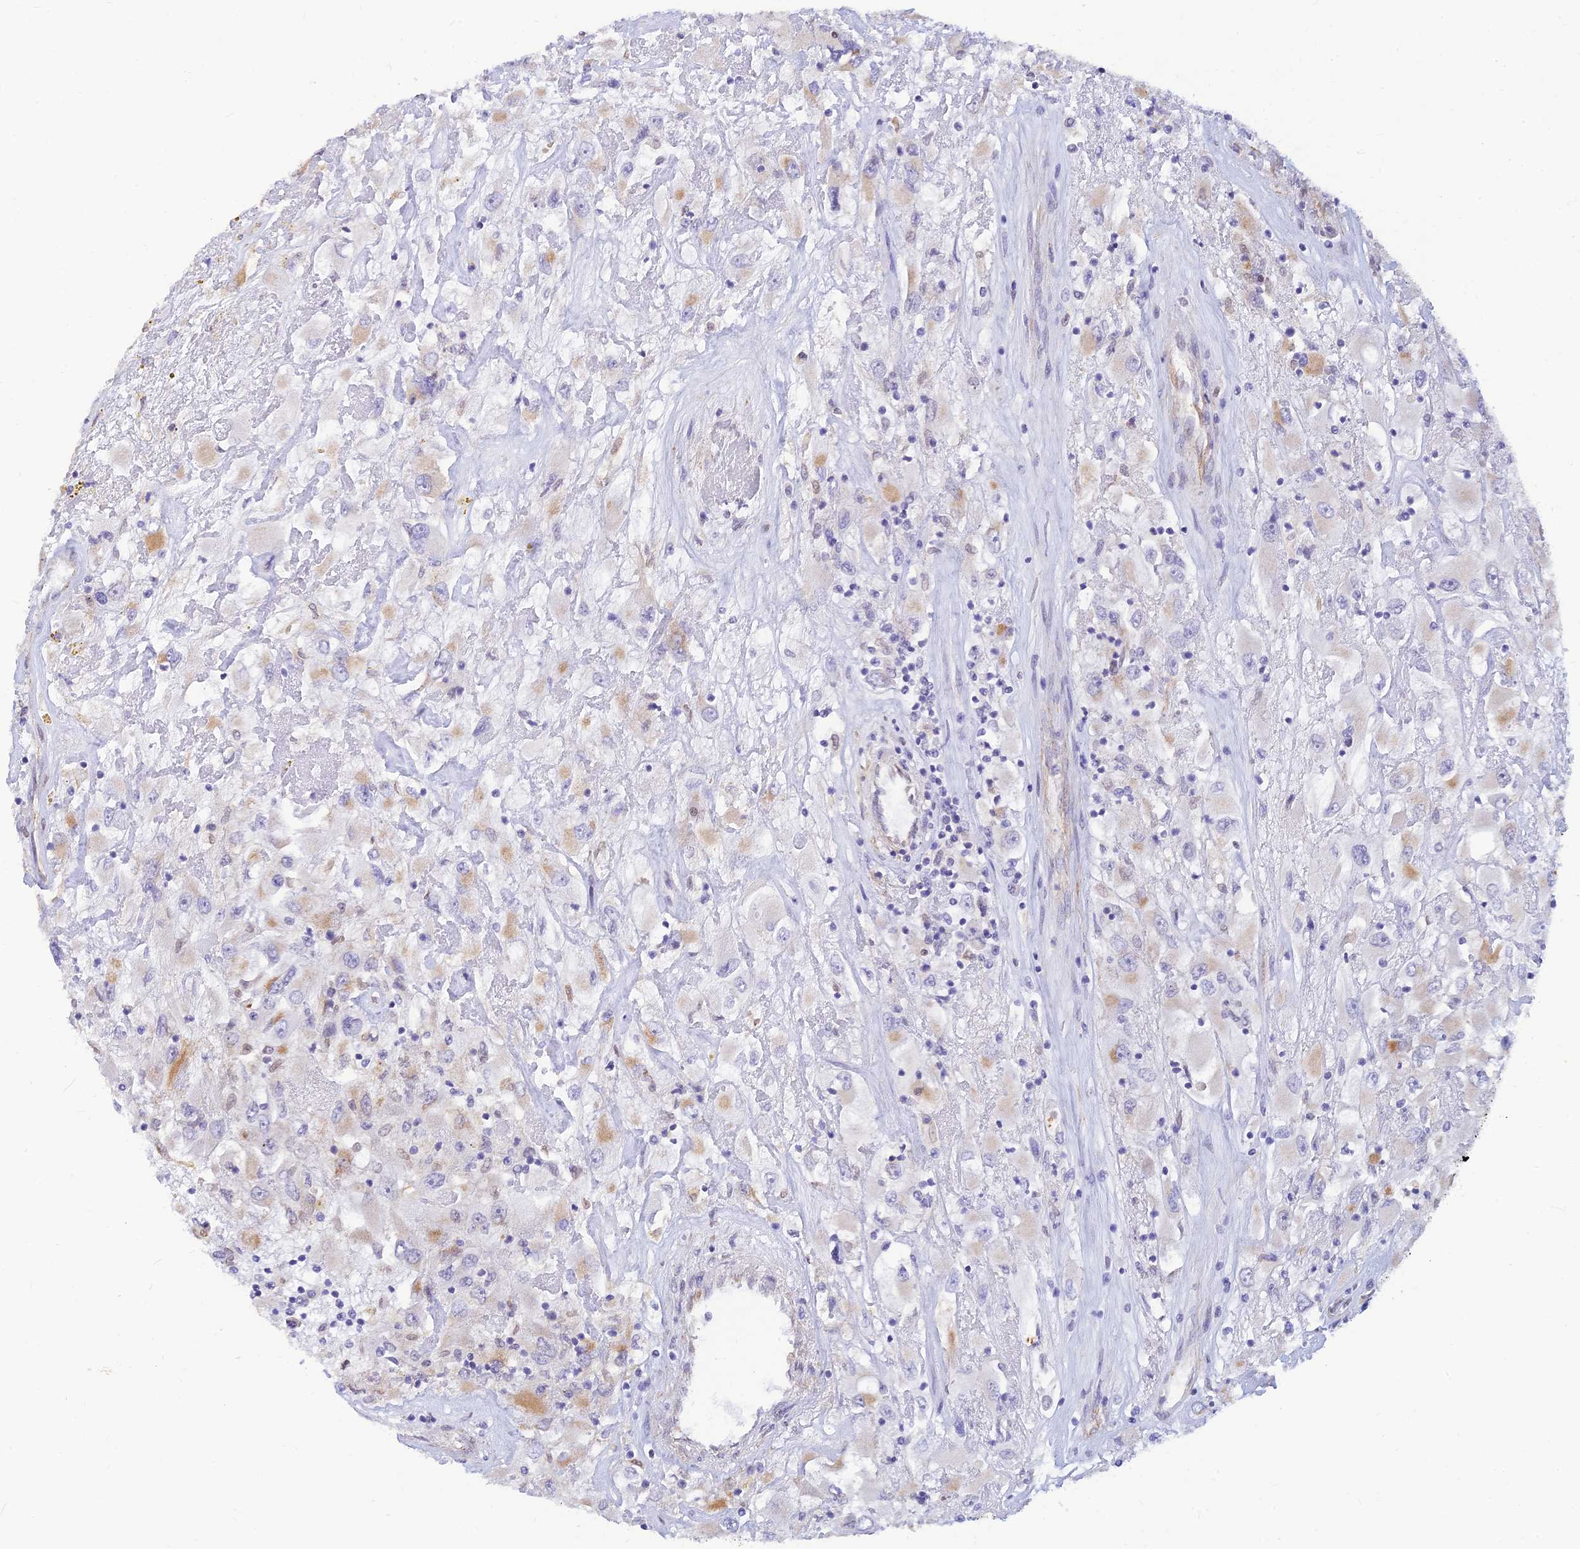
{"staining": {"intensity": "moderate", "quantity": "<25%", "location": "cytoplasmic/membranous"}, "tissue": "renal cancer", "cell_type": "Tumor cells", "image_type": "cancer", "snomed": [{"axis": "morphology", "description": "Adenocarcinoma, NOS"}, {"axis": "topography", "description": "Kidney"}], "caption": "This photomicrograph exhibits immunohistochemistry (IHC) staining of human renal adenocarcinoma, with low moderate cytoplasmic/membranous staining in about <25% of tumor cells.", "gene": "ALDH1L2", "patient": {"sex": "female", "age": 52}}